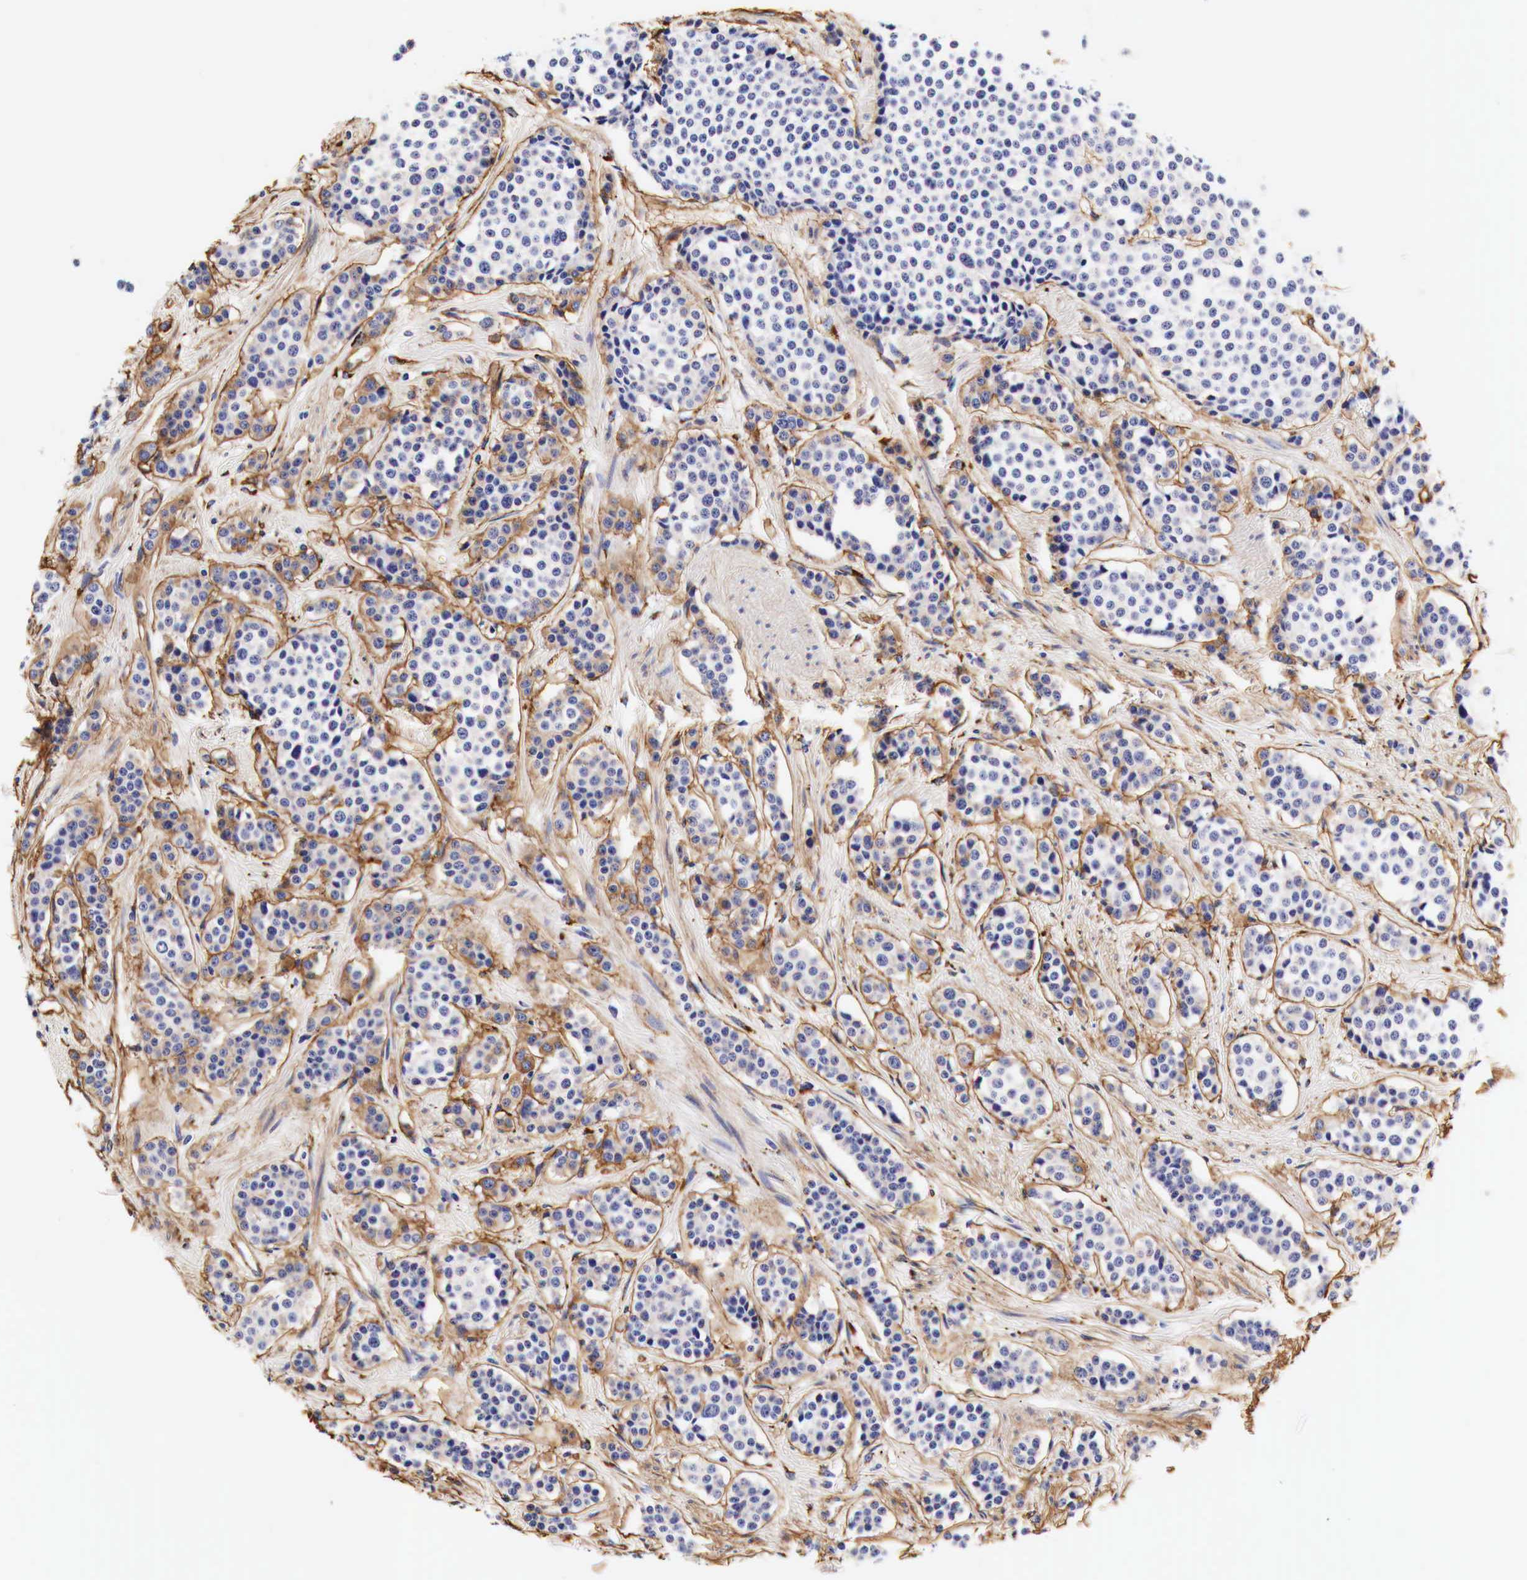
{"staining": {"intensity": "negative", "quantity": "none", "location": "none"}, "tissue": "carcinoid", "cell_type": "Tumor cells", "image_type": "cancer", "snomed": [{"axis": "morphology", "description": "Carcinoid, malignant, NOS"}, {"axis": "topography", "description": "Small intestine"}], "caption": "IHC photomicrograph of carcinoid (malignant) stained for a protein (brown), which shows no staining in tumor cells.", "gene": "LAMB2", "patient": {"sex": "male", "age": 60}}